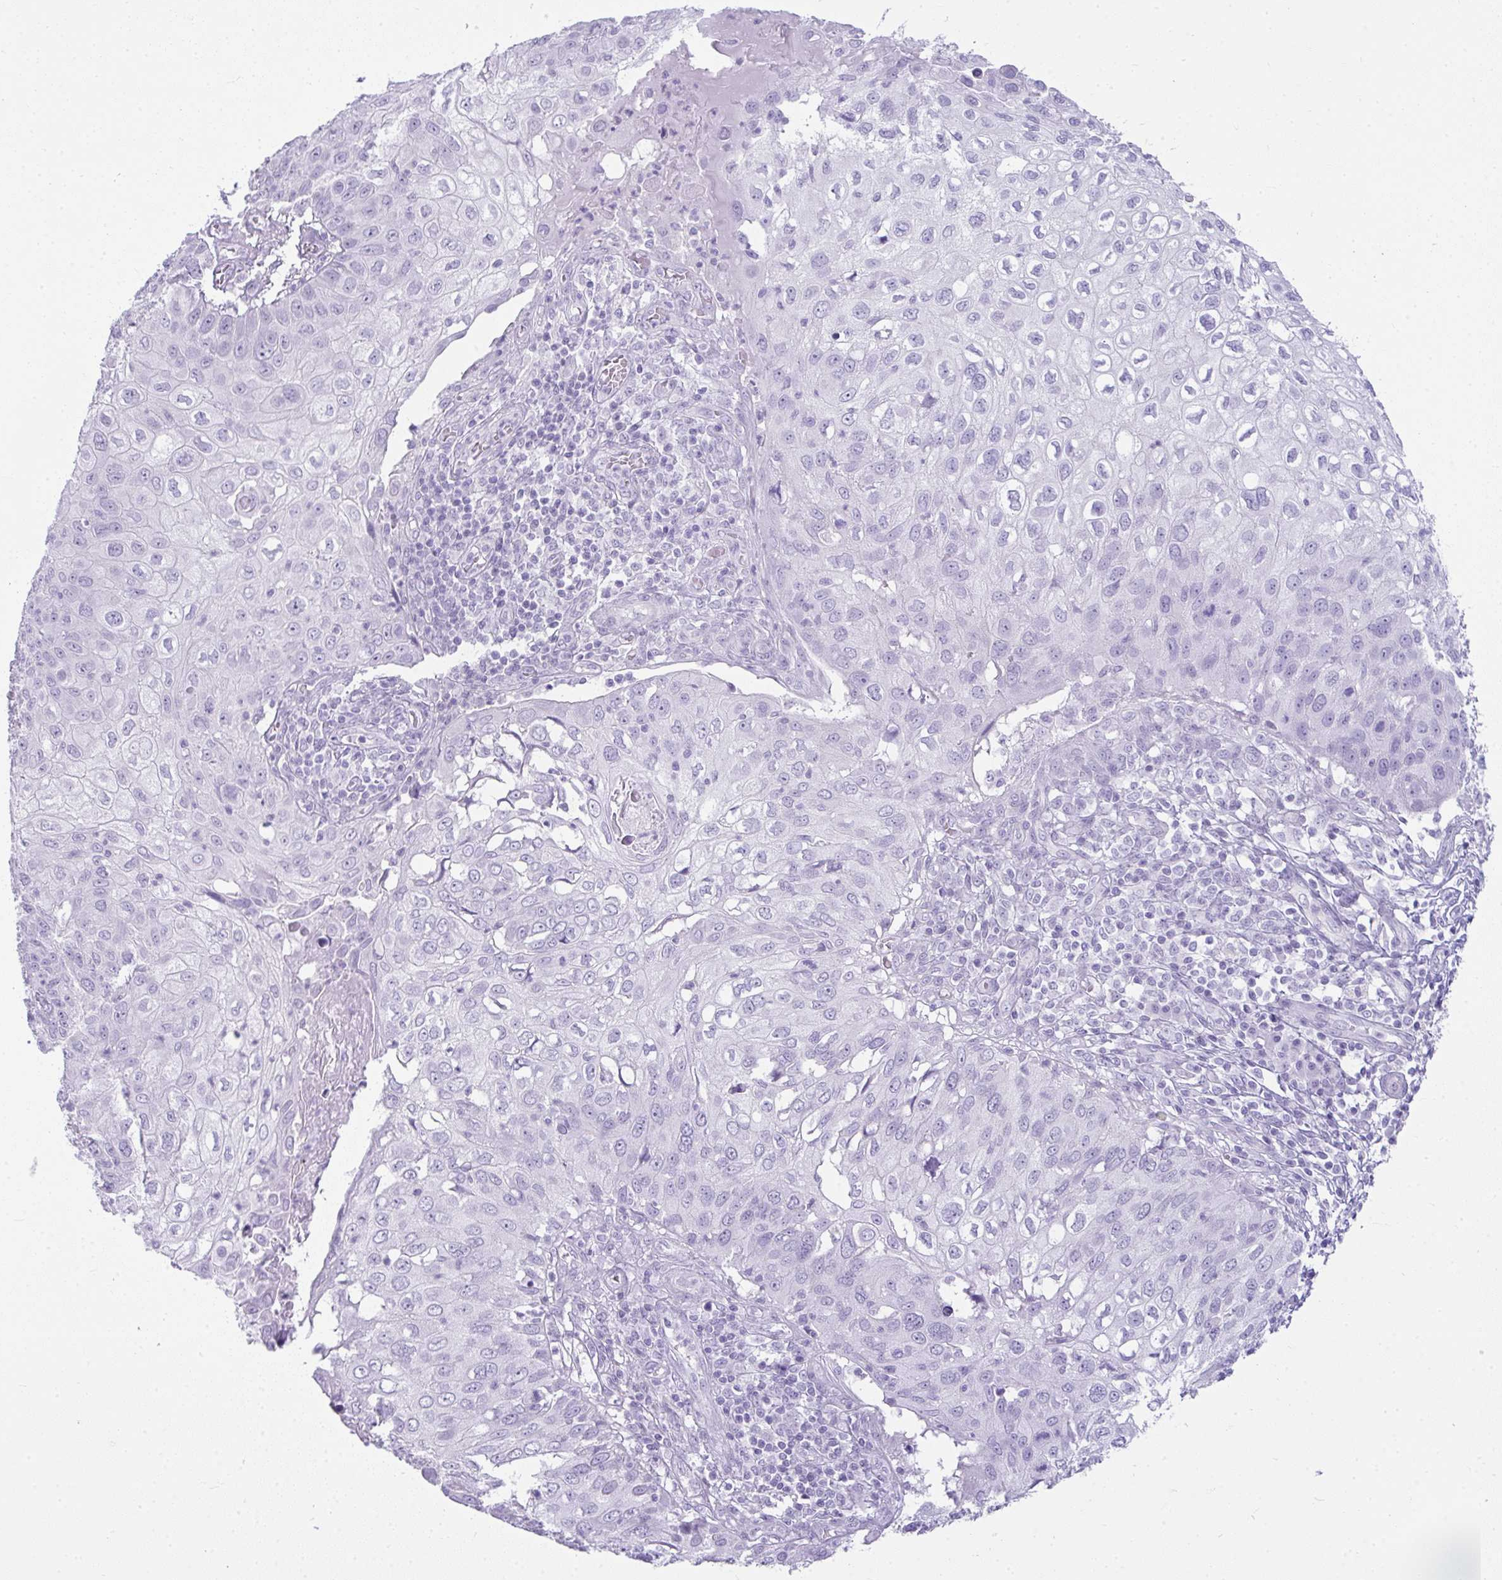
{"staining": {"intensity": "negative", "quantity": "none", "location": "none"}, "tissue": "skin cancer", "cell_type": "Tumor cells", "image_type": "cancer", "snomed": [{"axis": "morphology", "description": "Squamous cell carcinoma, NOS"}, {"axis": "topography", "description": "Skin"}], "caption": "A high-resolution photomicrograph shows immunohistochemistry staining of squamous cell carcinoma (skin), which demonstrates no significant positivity in tumor cells. The staining was performed using DAB to visualize the protein expression in brown, while the nuclei were stained in blue with hematoxylin (Magnification: 20x).", "gene": "RASL10A", "patient": {"sex": "male", "age": 87}}